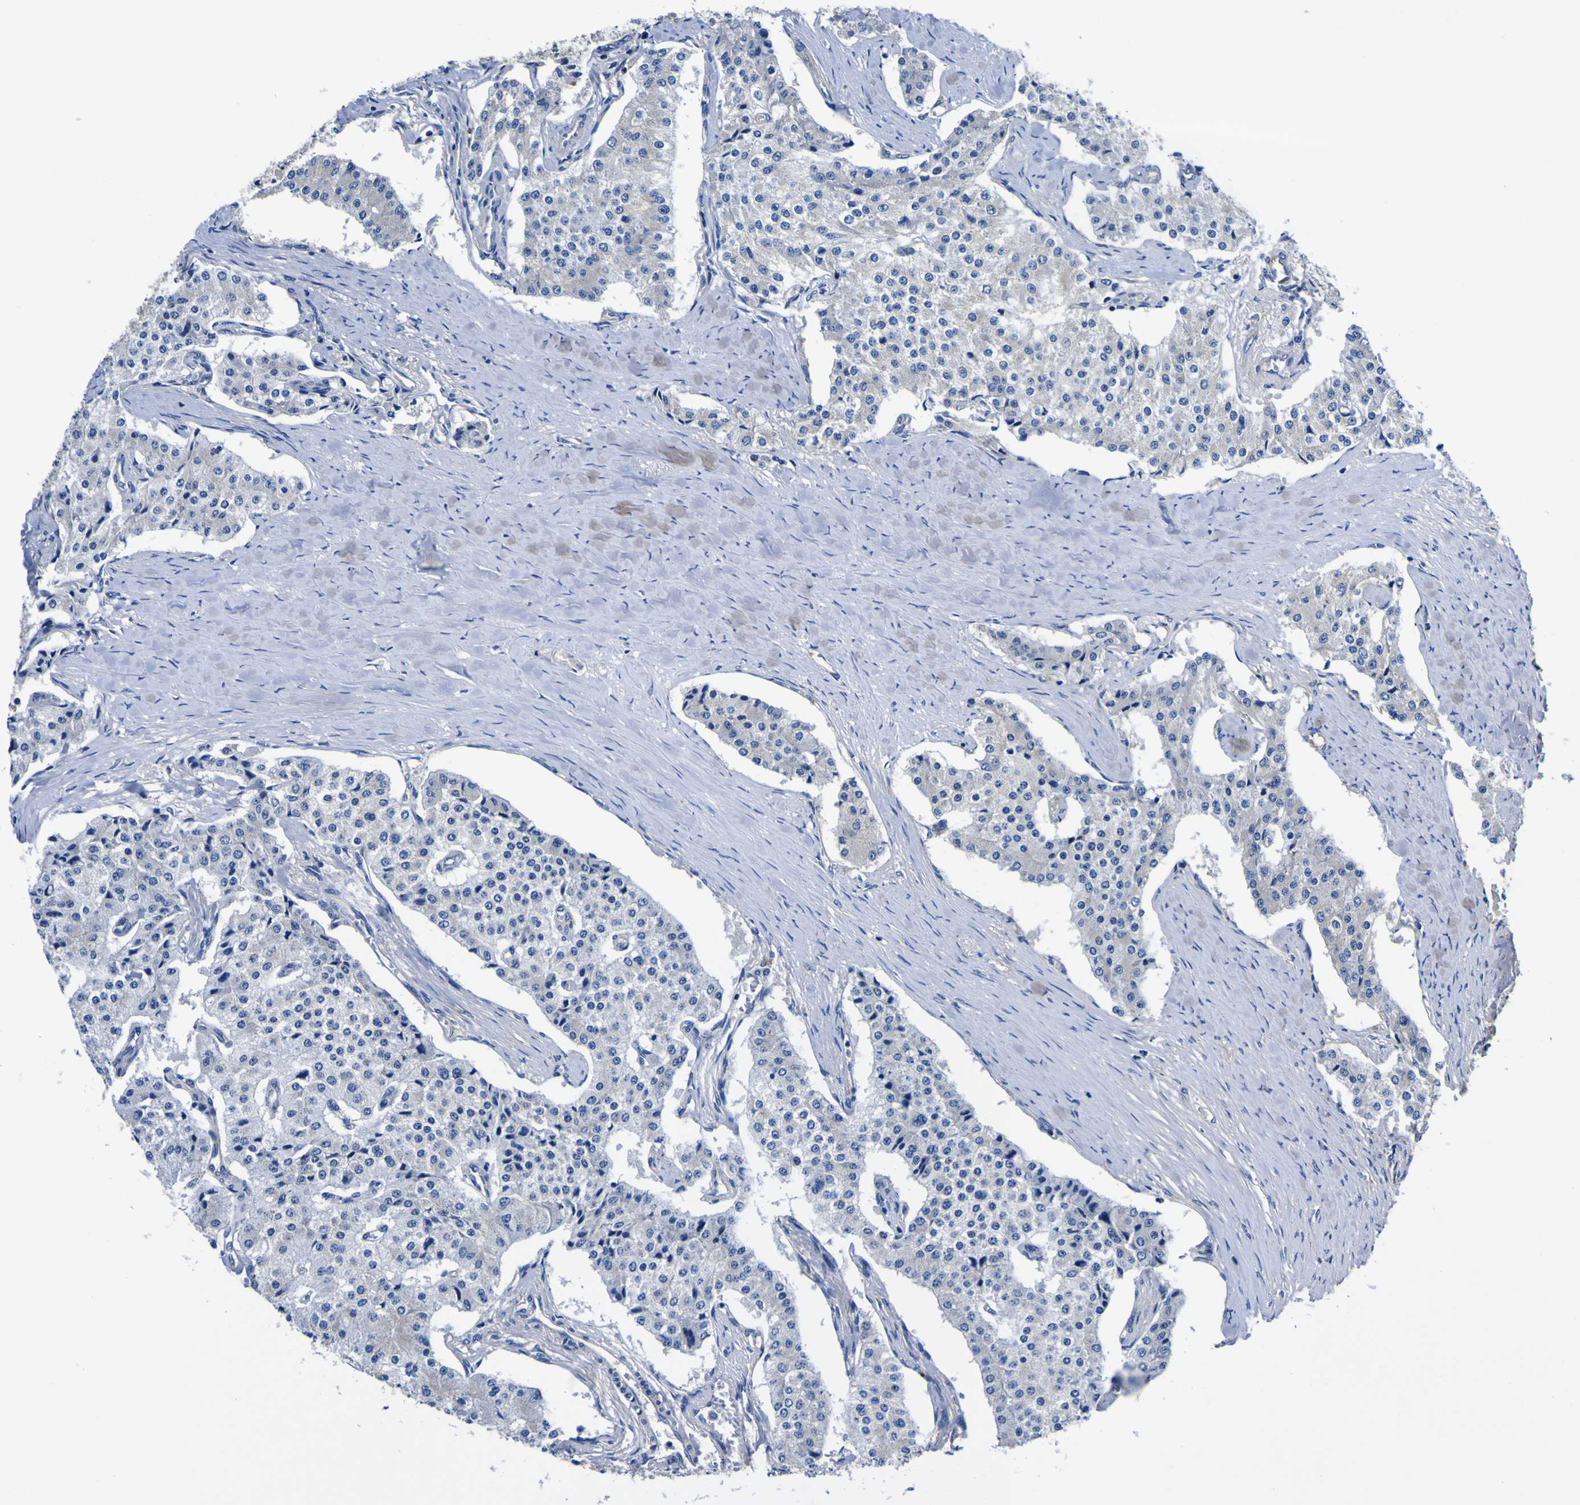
{"staining": {"intensity": "negative", "quantity": "none", "location": "none"}, "tissue": "carcinoid", "cell_type": "Tumor cells", "image_type": "cancer", "snomed": [{"axis": "morphology", "description": "Carcinoid, malignant, NOS"}, {"axis": "topography", "description": "Colon"}], "caption": "A high-resolution photomicrograph shows immunohistochemistry staining of malignant carcinoid, which shows no significant expression in tumor cells.", "gene": "VASN", "patient": {"sex": "female", "age": 52}}